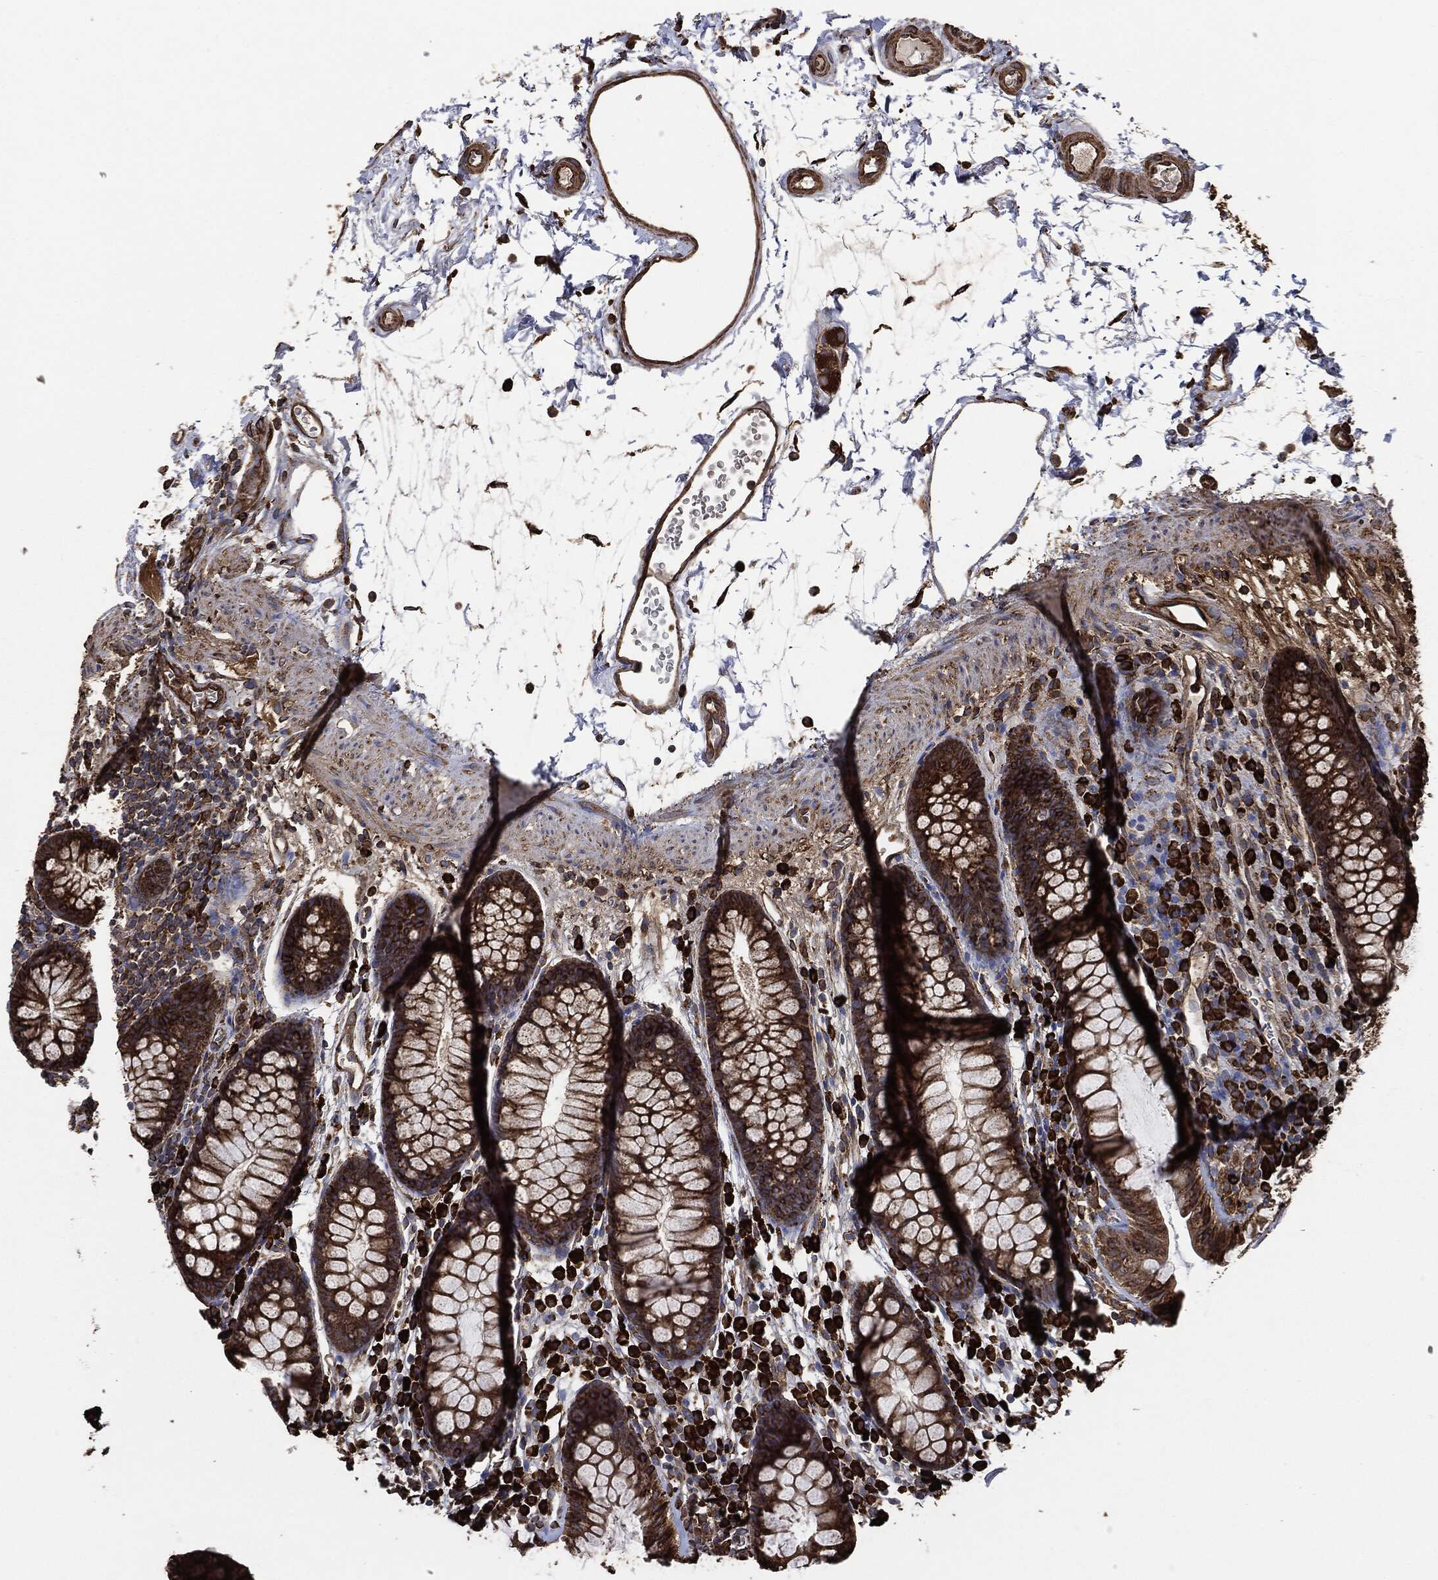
{"staining": {"intensity": "moderate", "quantity": ">75%", "location": "cytoplasmic/membranous"}, "tissue": "colon", "cell_type": "Endothelial cells", "image_type": "normal", "snomed": [{"axis": "morphology", "description": "Normal tissue, NOS"}, {"axis": "topography", "description": "Colon"}], "caption": "Immunohistochemistry (IHC) (DAB) staining of normal human colon exhibits moderate cytoplasmic/membranous protein staining in approximately >75% of endothelial cells.", "gene": "AMFR", "patient": {"sex": "male", "age": 76}}